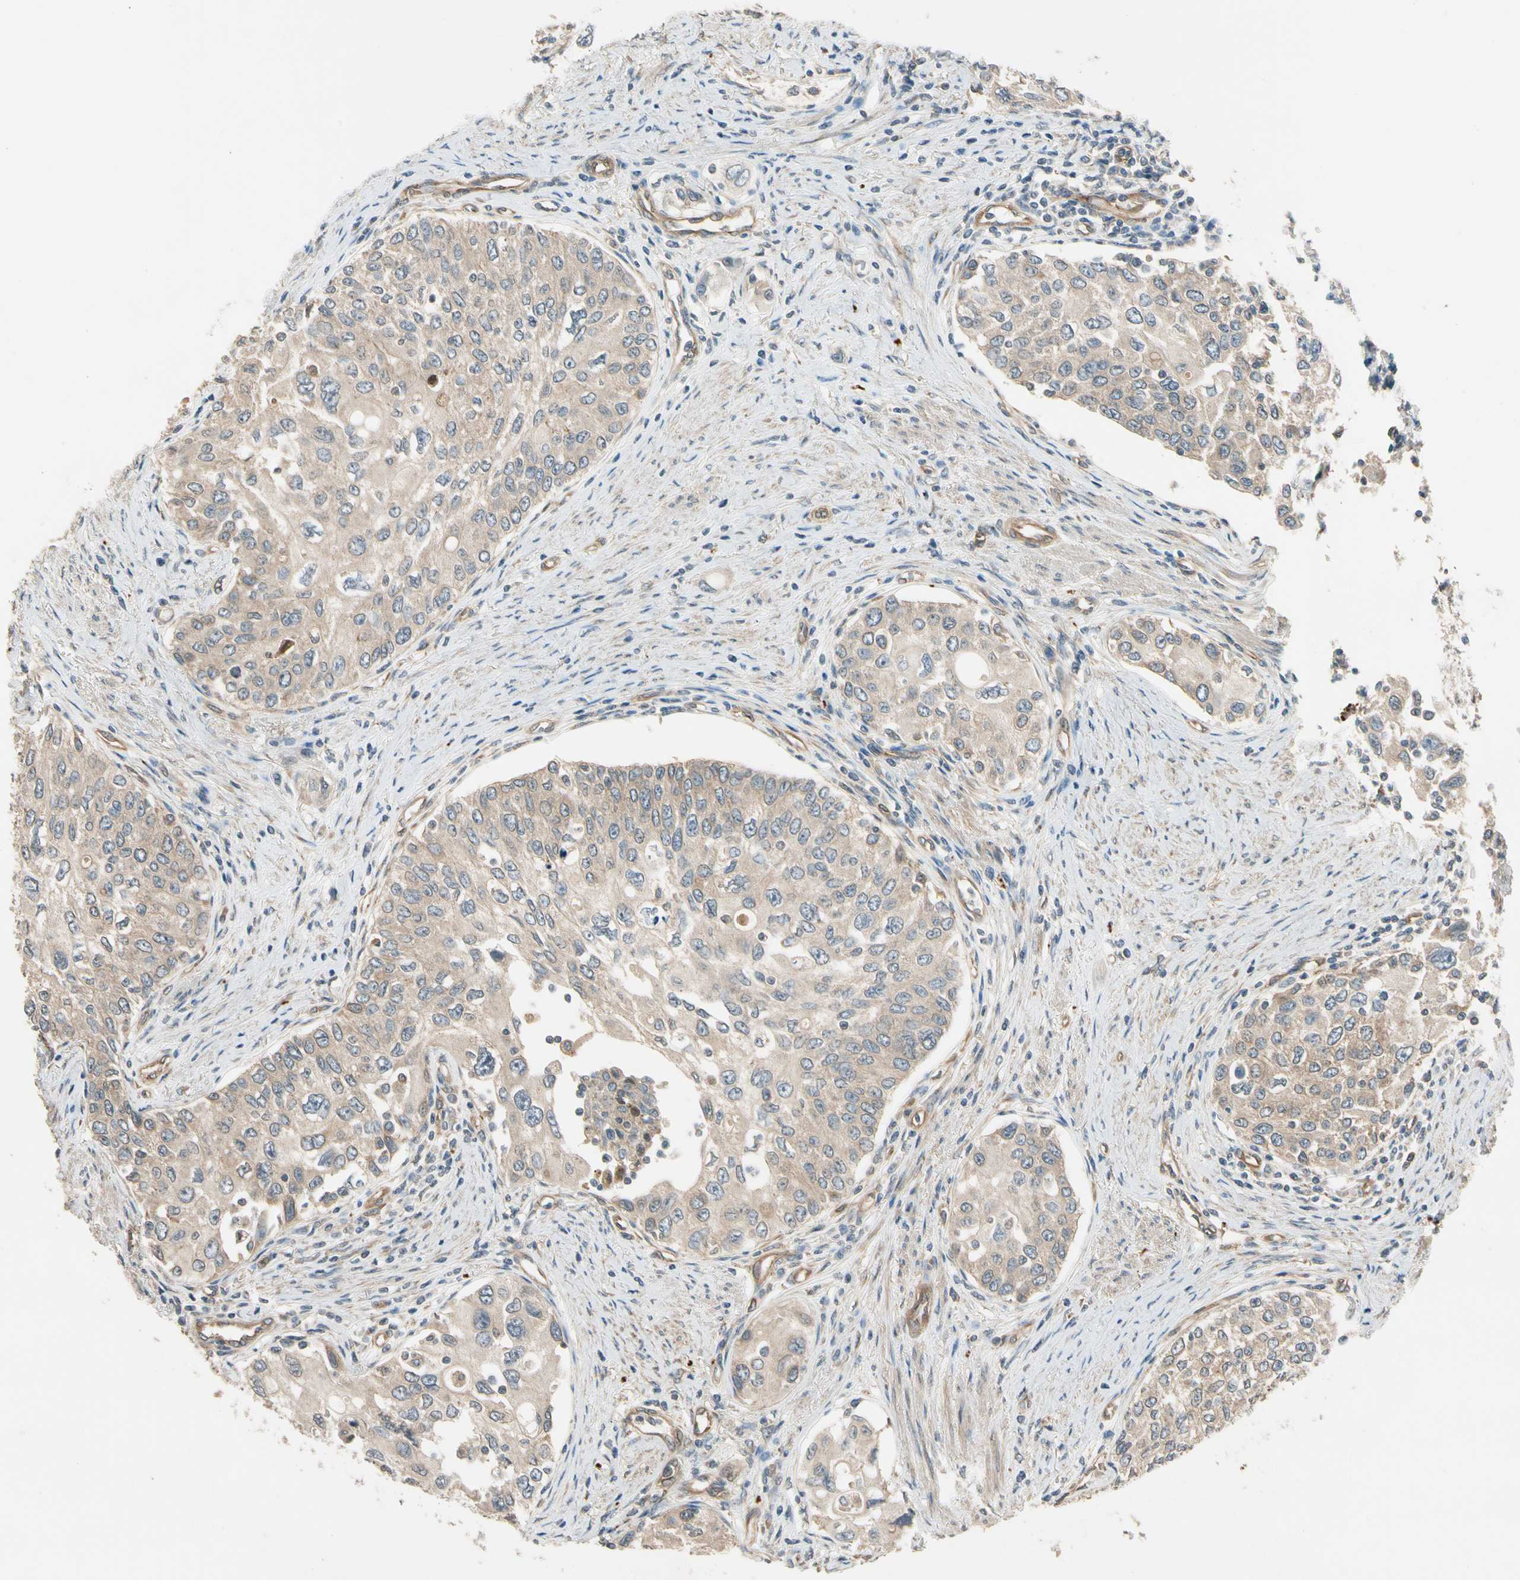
{"staining": {"intensity": "weak", "quantity": ">75%", "location": "cytoplasmic/membranous"}, "tissue": "urothelial cancer", "cell_type": "Tumor cells", "image_type": "cancer", "snomed": [{"axis": "morphology", "description": "Urothelial carcinoma, High grade"}, {"axis": "topography", "description": "Urinary bladder"}], "caption": "Weak cytoplasmic/membranous positivity is appreciated in about >75% of tumor cells in urothelial carcinoma (high-grade).", "gene": "ROCK2", "patient": {"sex": "female", "age": 56}}